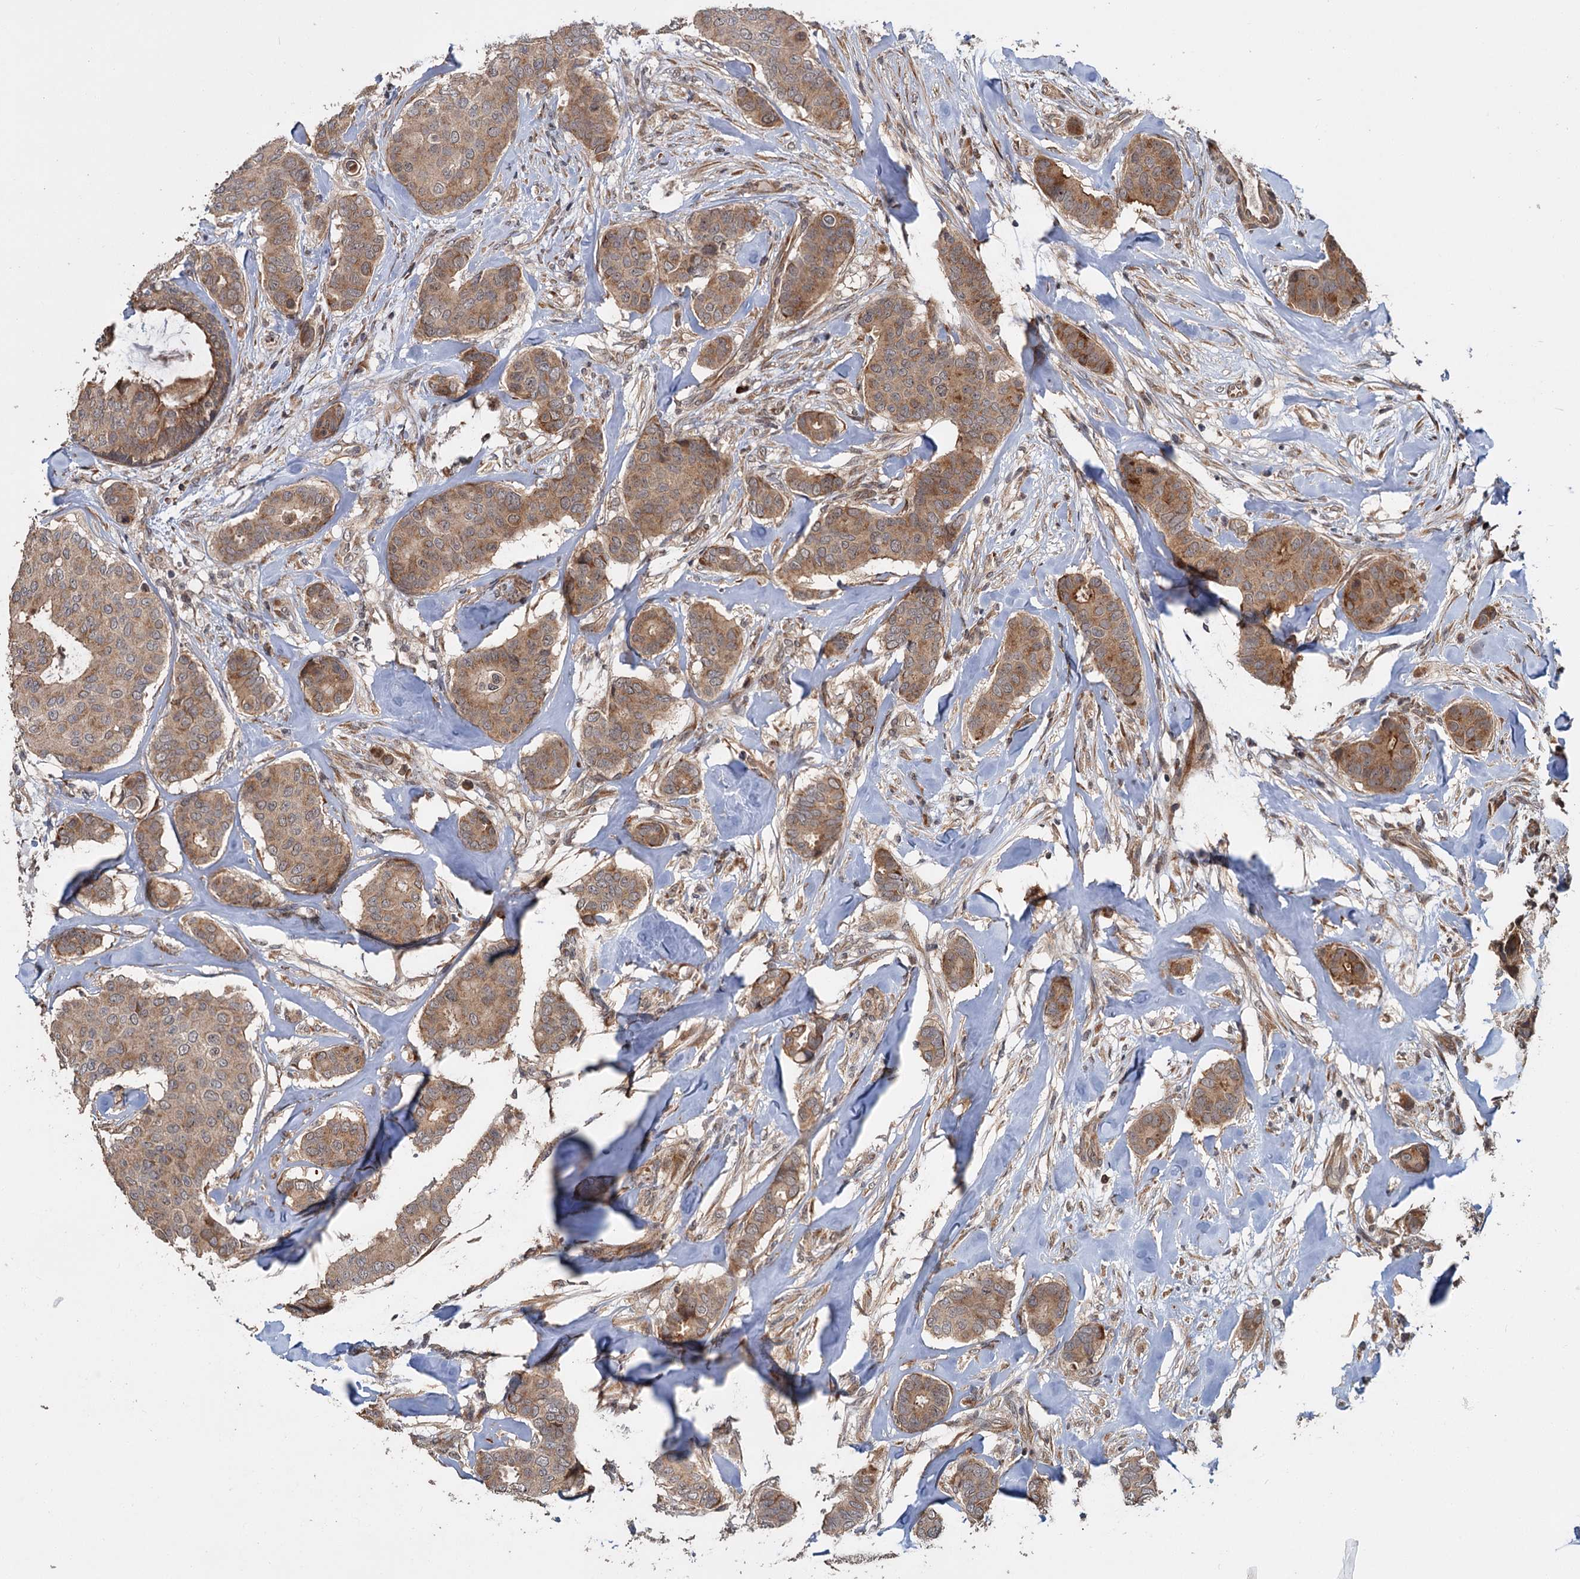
{"staining": {"intensity": "moderate", "quantity": ">75%", "location": "cytoplasmic/membranous"}, "tissue": "breast cancer", "cell_type": "Tumor cells", "image_type": "cancer", "snomed": [{"axis": "morphology", "description": "Duct carcinoma"}, {"axis": "topography", "description": "Breast"}], "caption": "An image showing moderate cytoplasmic/membranous expression in approximately >75% of tumor cells in breast cancer, as visualized by brown immunohistochemical staining.", "gene": "KANSL2", "patient": {"sex": "female", "age": 75}}